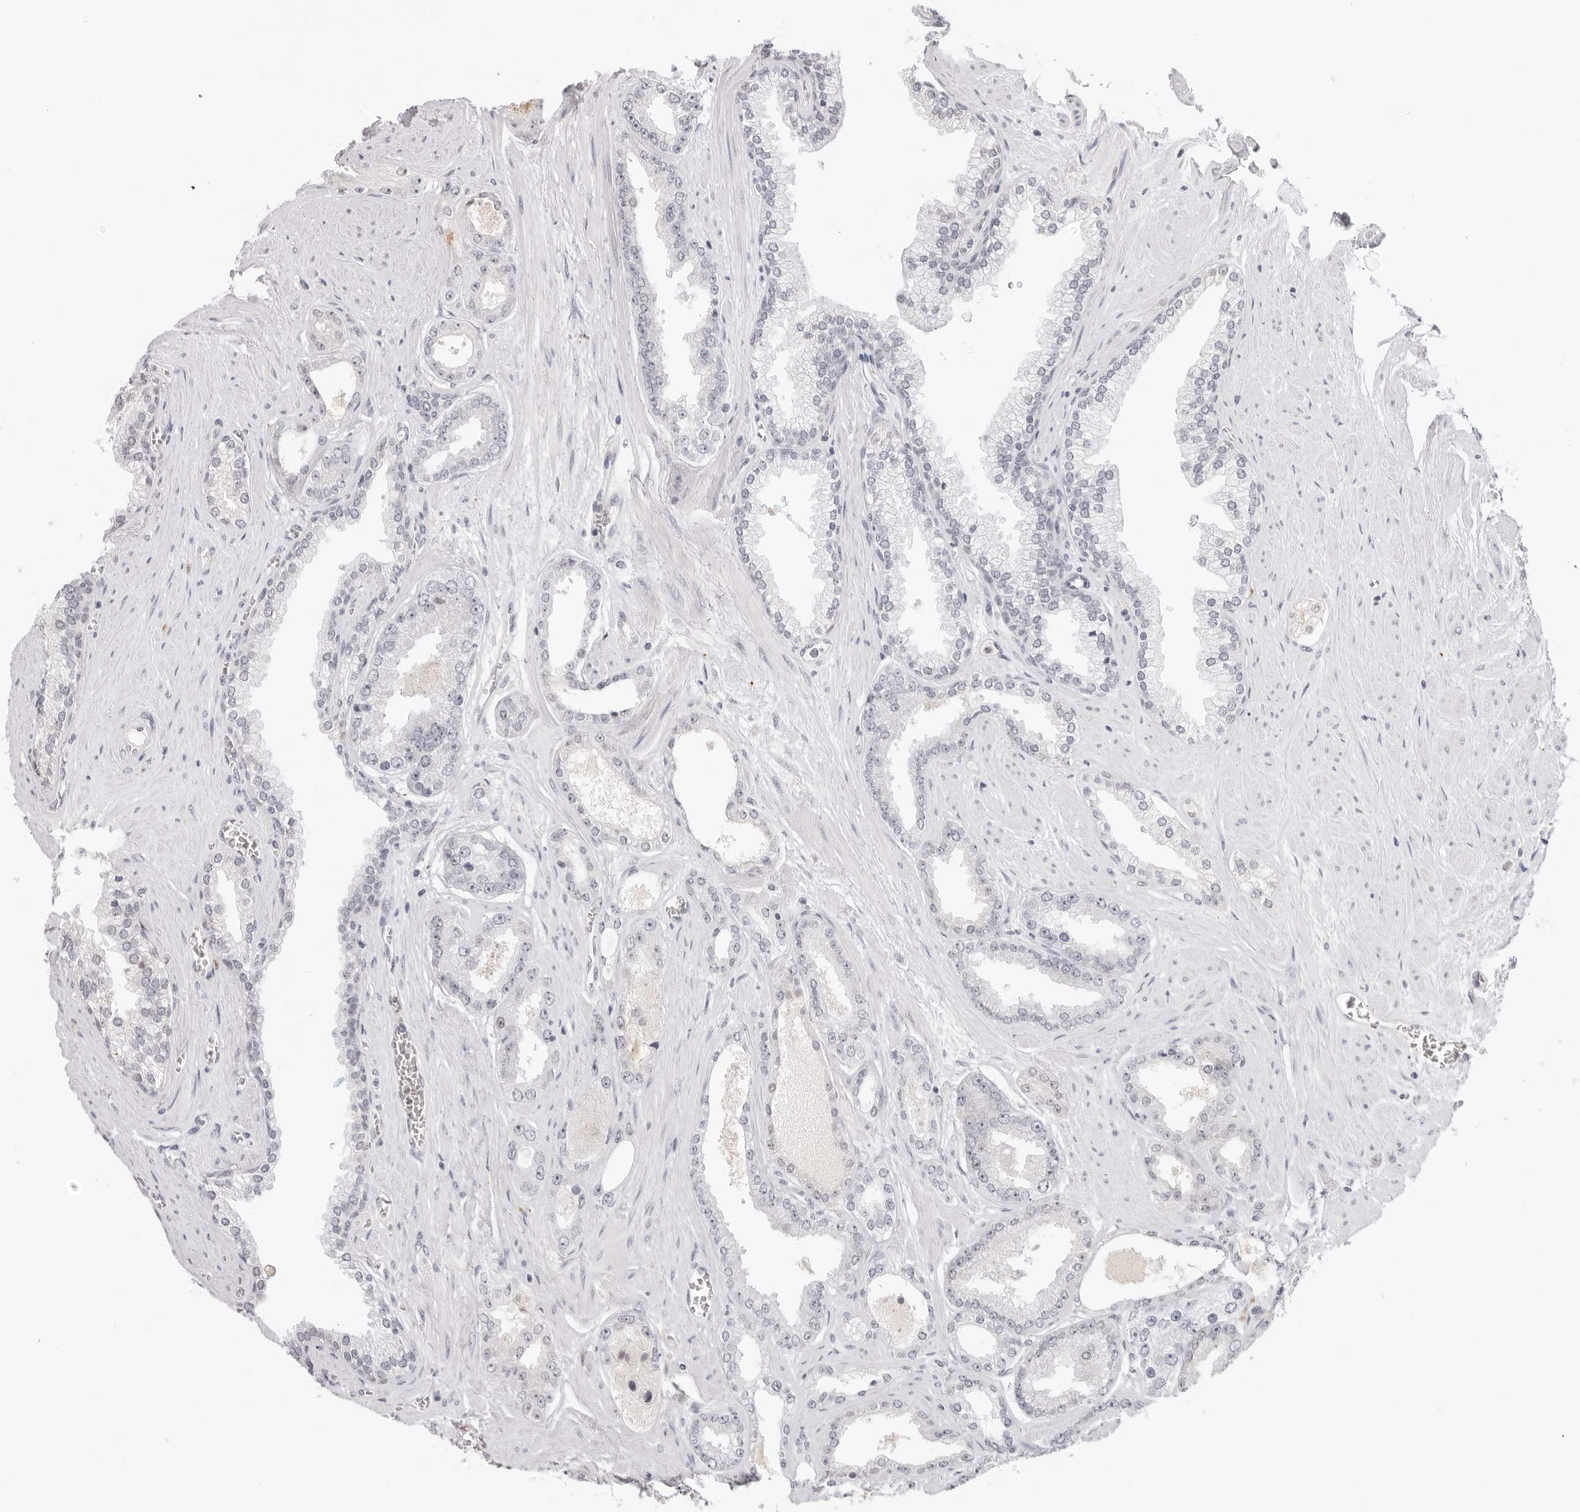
{"staining": {"intensity": "negative", "quantity": "none", "location": "none"}, "tissue": "prostate cancer", "cell_type": "Tumor cells", "image_type": "cancer", "snomed": [{"axis": "morphology", "description": "Adenocarcinoma, Low grade"}, {"axis": "topography", "description": "Prostate"}], "caption": "Adenocarcinoma (low-grade) (prostate) was stained to show a protein in brown. There is no significant expression in tumor cells.", "gene": "MSH6", "patient": {"sex": "male", "age": 62}}